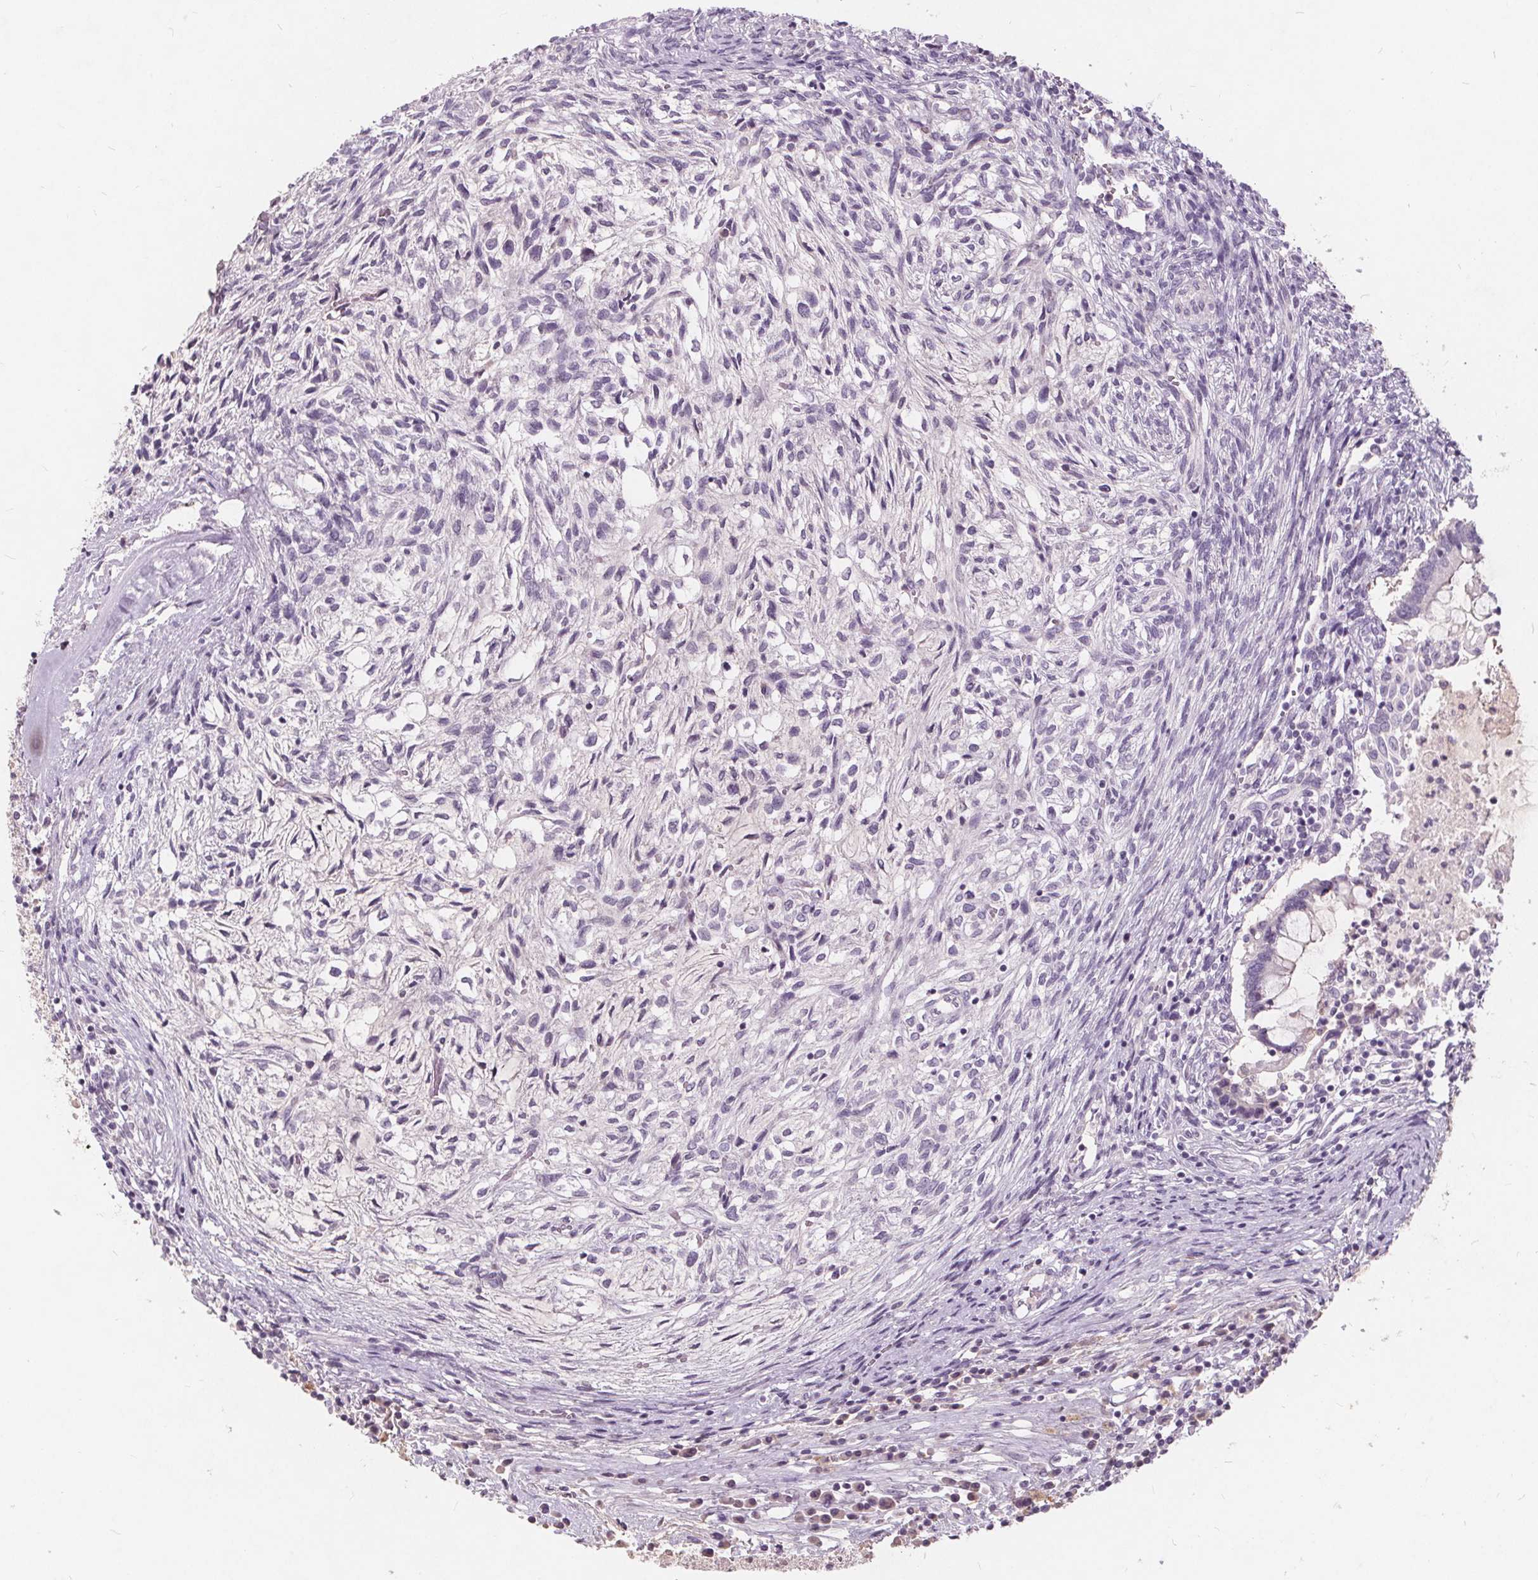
{"staining": {"intensity": "negative", "quantity": "none", "location": "none"}, "tissue": "testis cancer", "cell_type": "Tumor cells", "image_type": "cancer", "snomed": [{"axis": "morphology", "description": "Carcinoma, Embryonal, NOS"}, {"axis": "topography", "description": "Testis"}], "caption": "The photomicrograph exhibits no staining of tumor cells in testis cancer (embryonal carcinoma).", "gene": "PLA2G2E", "patient": {"sex": "male", "age": 37}}